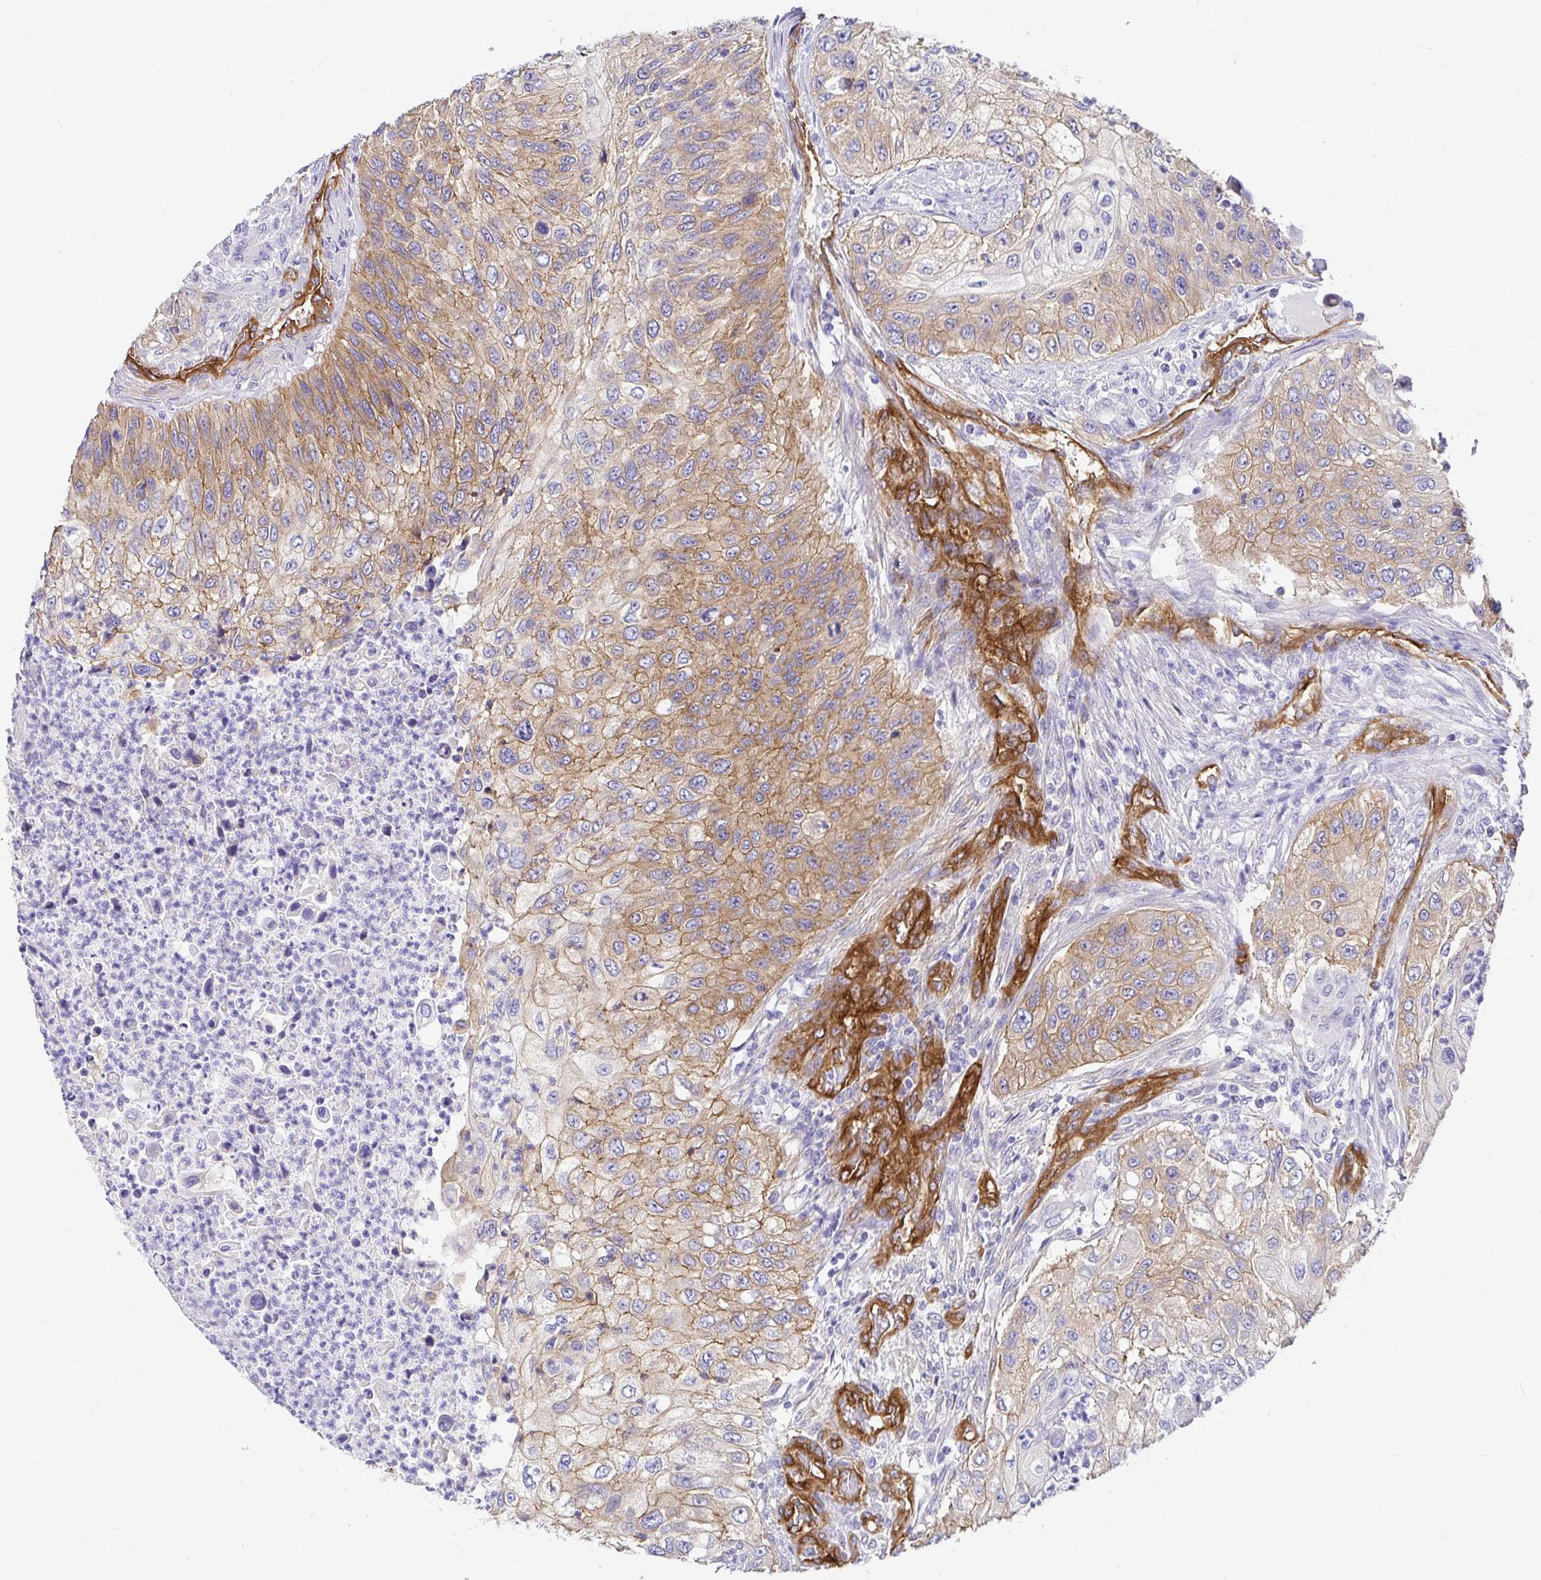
{"staining": {"intensity": "moderate", "quantity": ">75%", "location": "cytoplasmic/membranous"}, "tissue": "urothelial cancer", "cell_type": "Tumor cells", "image_type": "cancer", "snomed": [{"axis": "morphology", "description": "Urothelial carcinoma, High grade"}, {"axis": "topography", "description": "Urinary bladder"}], "caption": "Immunohistochemistry histopathology image of human urothelial cancer stained for a protein (brown), which shows medium levels of moderate cytoplasmic/membranous positivity in approximately >75% of tumor cells.", "gene": "MYO1B", "patient": {"sex": "female", "age": 60}}